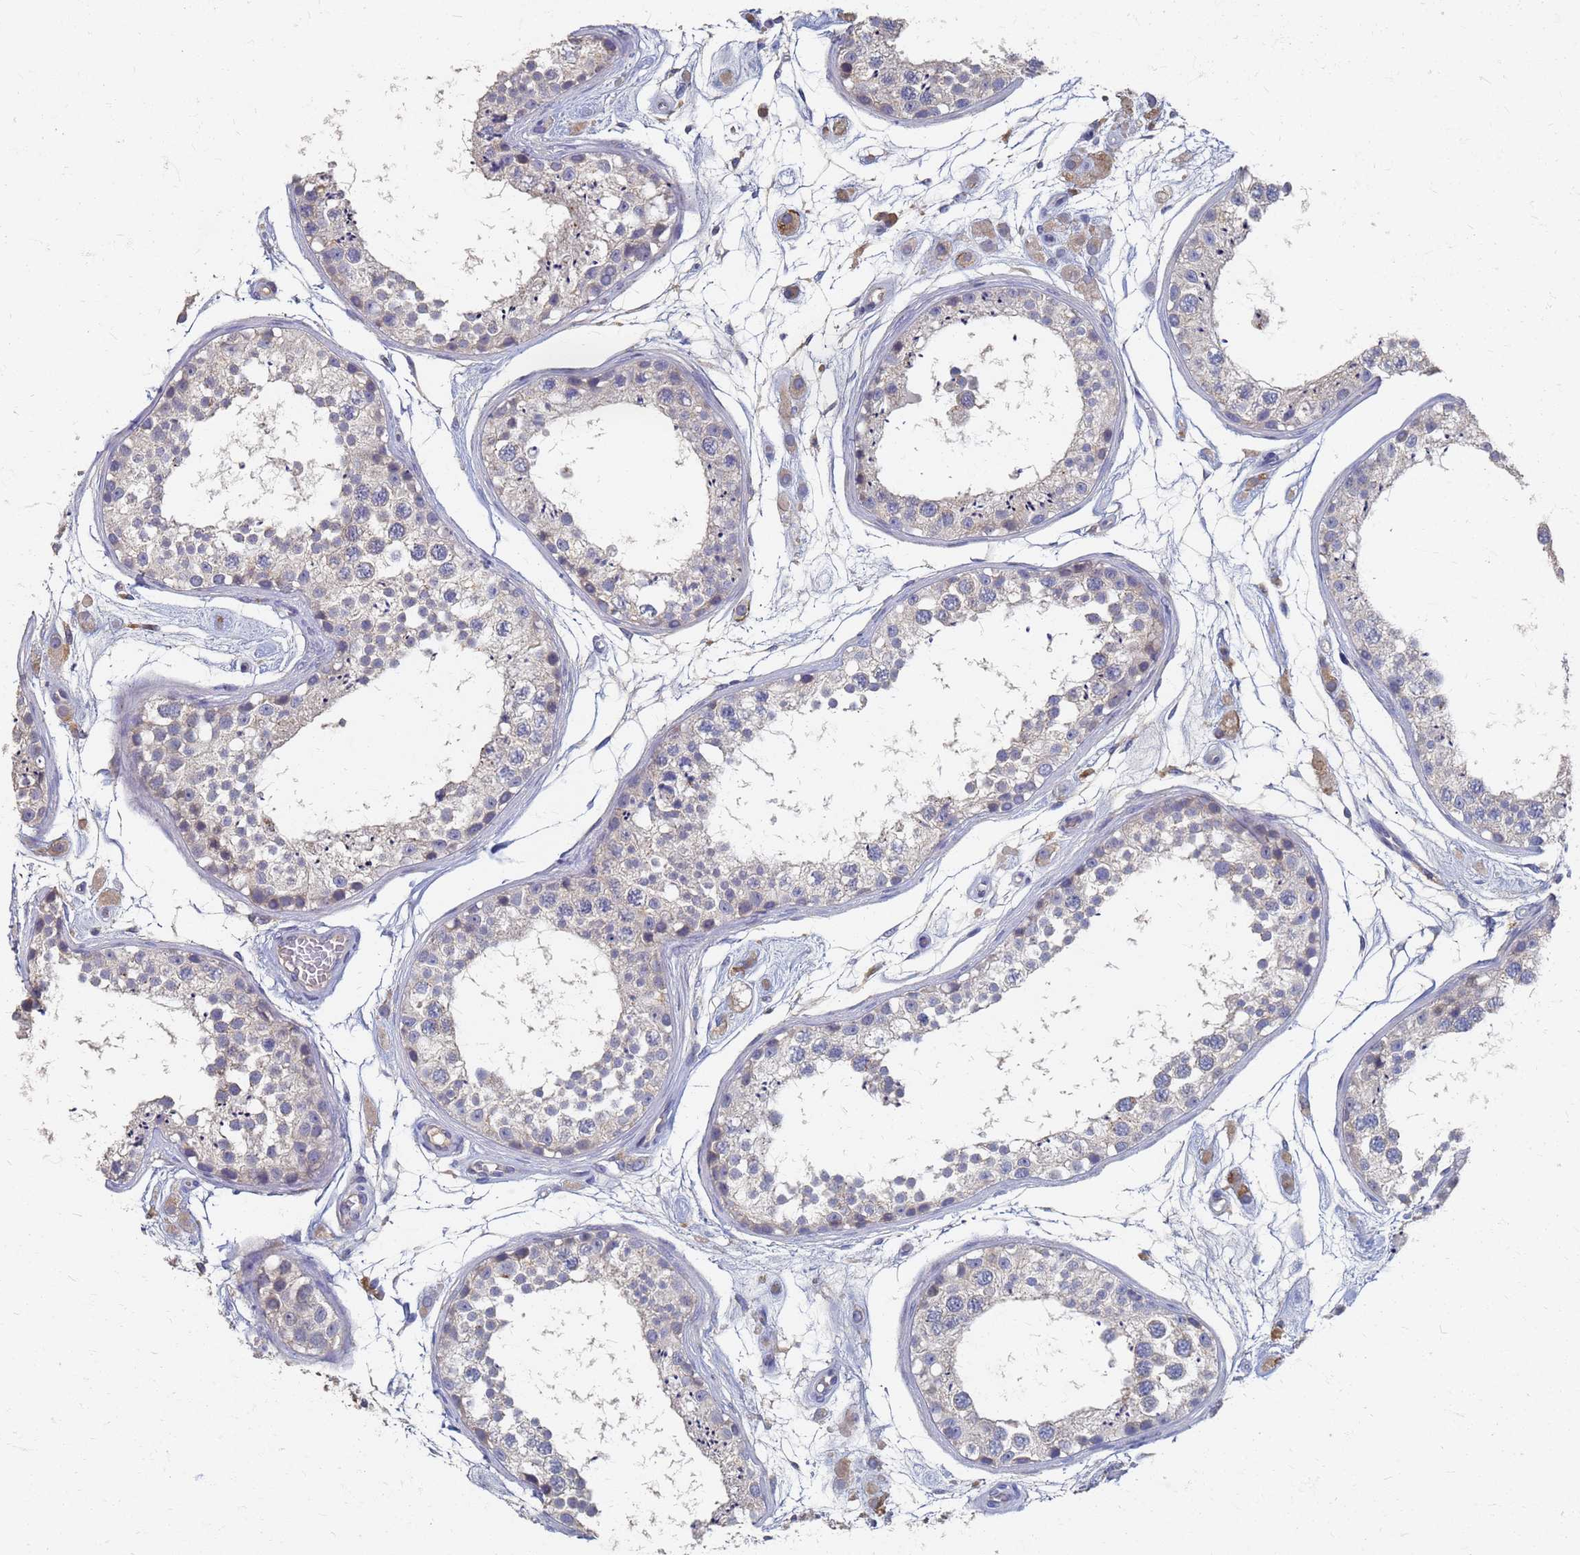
{"staining": {"intensity": "negative", "quantity": "none", "location": "none"}, "tissue": "testis", "cell_type": "Cells in seminiferous ducts", "image_type": "normal", "snomed": [{"axis": "morphology", "description": "Normal tissue, NOS"}, {"axis": "topography", "description": "Testis"}], "caption": "Immunohistochemistry (IHC) image of normal testis stained for a protein (brown), which demonstrates no expression in cells in seminiferous ducts. (DAB IHC visualized using brightfield microscopy, high magnification).", "gene": "KRCC1", "patient": {"sex": "male", "age": 25}}